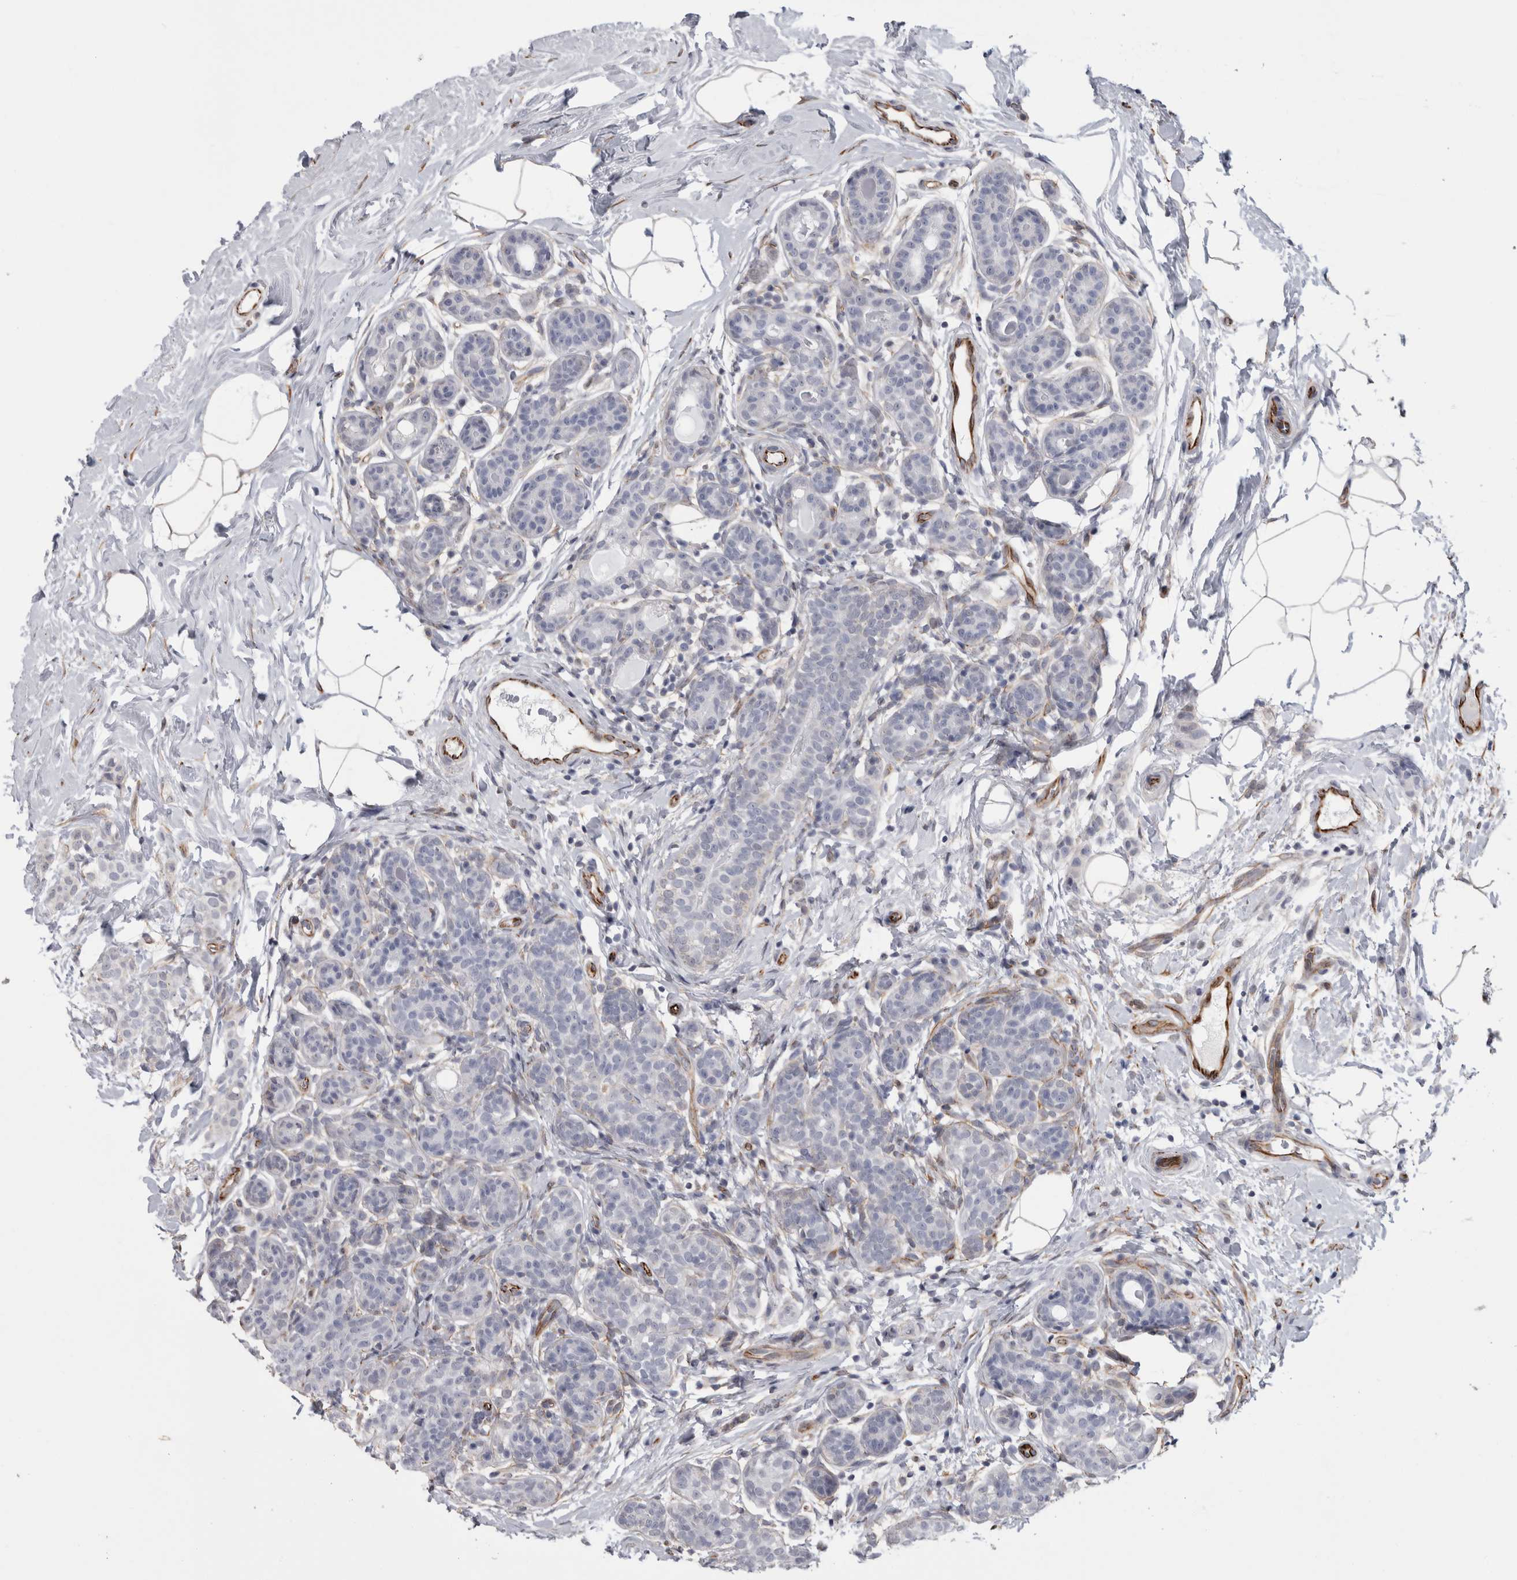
{"staining": {"intensity": "negative", "quantity": "none", "location": "none"}, "tissue": "breast cancer", "cell_type": "Tumor cells", "image_type": "cancer", "snomed": [{"axis": "morphology", "description": "Lobular carcinoma, in situ"}, {"axis": "morphology", "description": "Lobular carcinoma"}, {"axis": "topography", "description": "Breast"}], "caption": "Immunohistochemical staining of human breast cancer reveals no significant staining in tumor cells.", "gene": "ACOT7", "patient": {"sex": "female", "age": 41}}